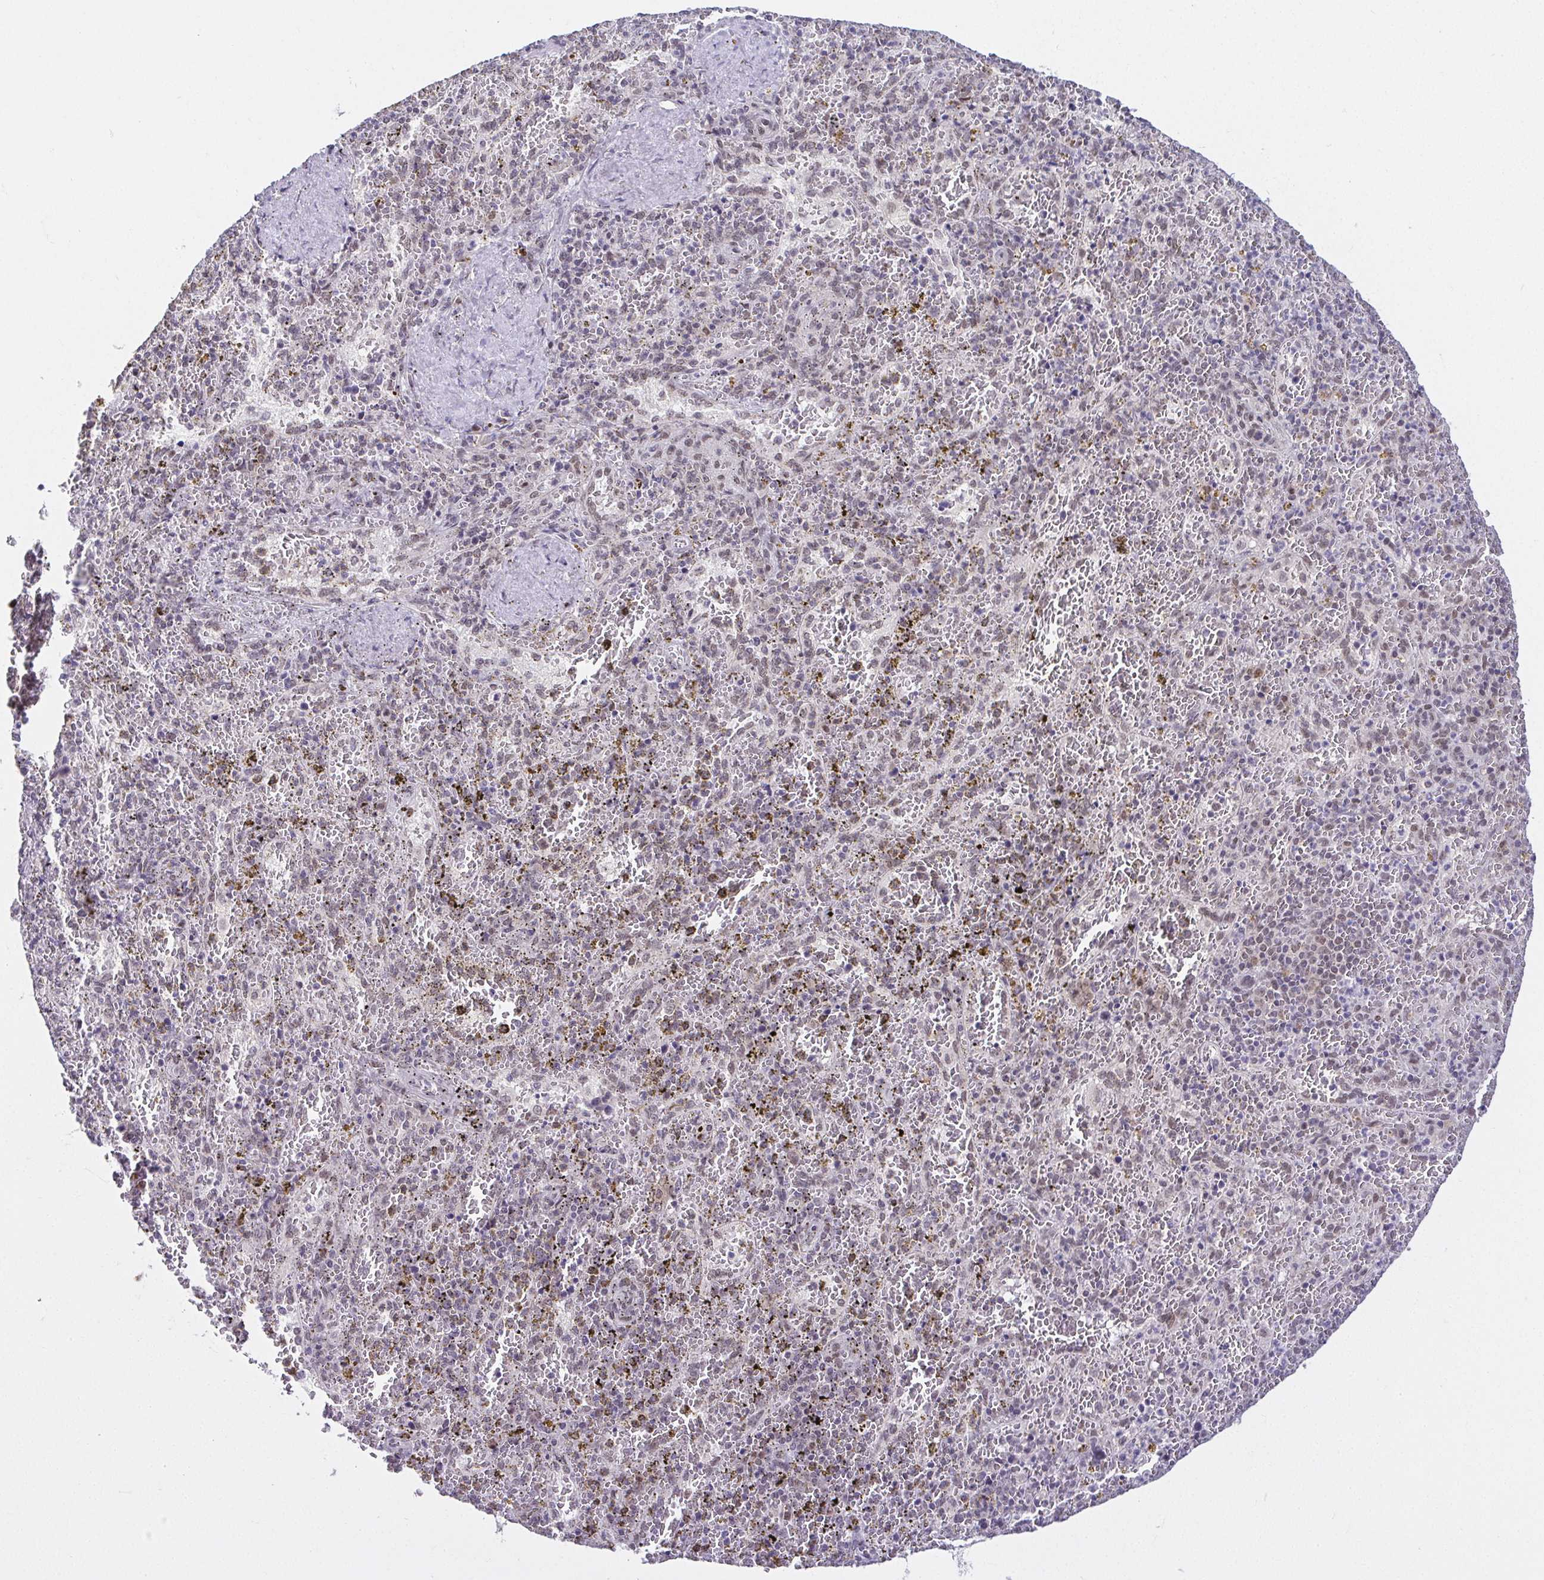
{"staining": {"intensity": "weak", "quantity": "<25%", "location": "nuclear"}, "tissue": "spleen", "cell_type": "Cells in red pulp", "image_type": "normal", "snomed": [{"axis": "morphology", "description": "Normal tissue, NOS"}, {"axis": "topography", "description": "Spleen"}], "caption": "This histopathology image is of normal spleen stained with IHC to label a protein in brown with the nuclei are counter-stained blue. There is no positivity in cells in red pulp.", "gene": "RBM3", "patient": {"sex": "female", "age": 50}}